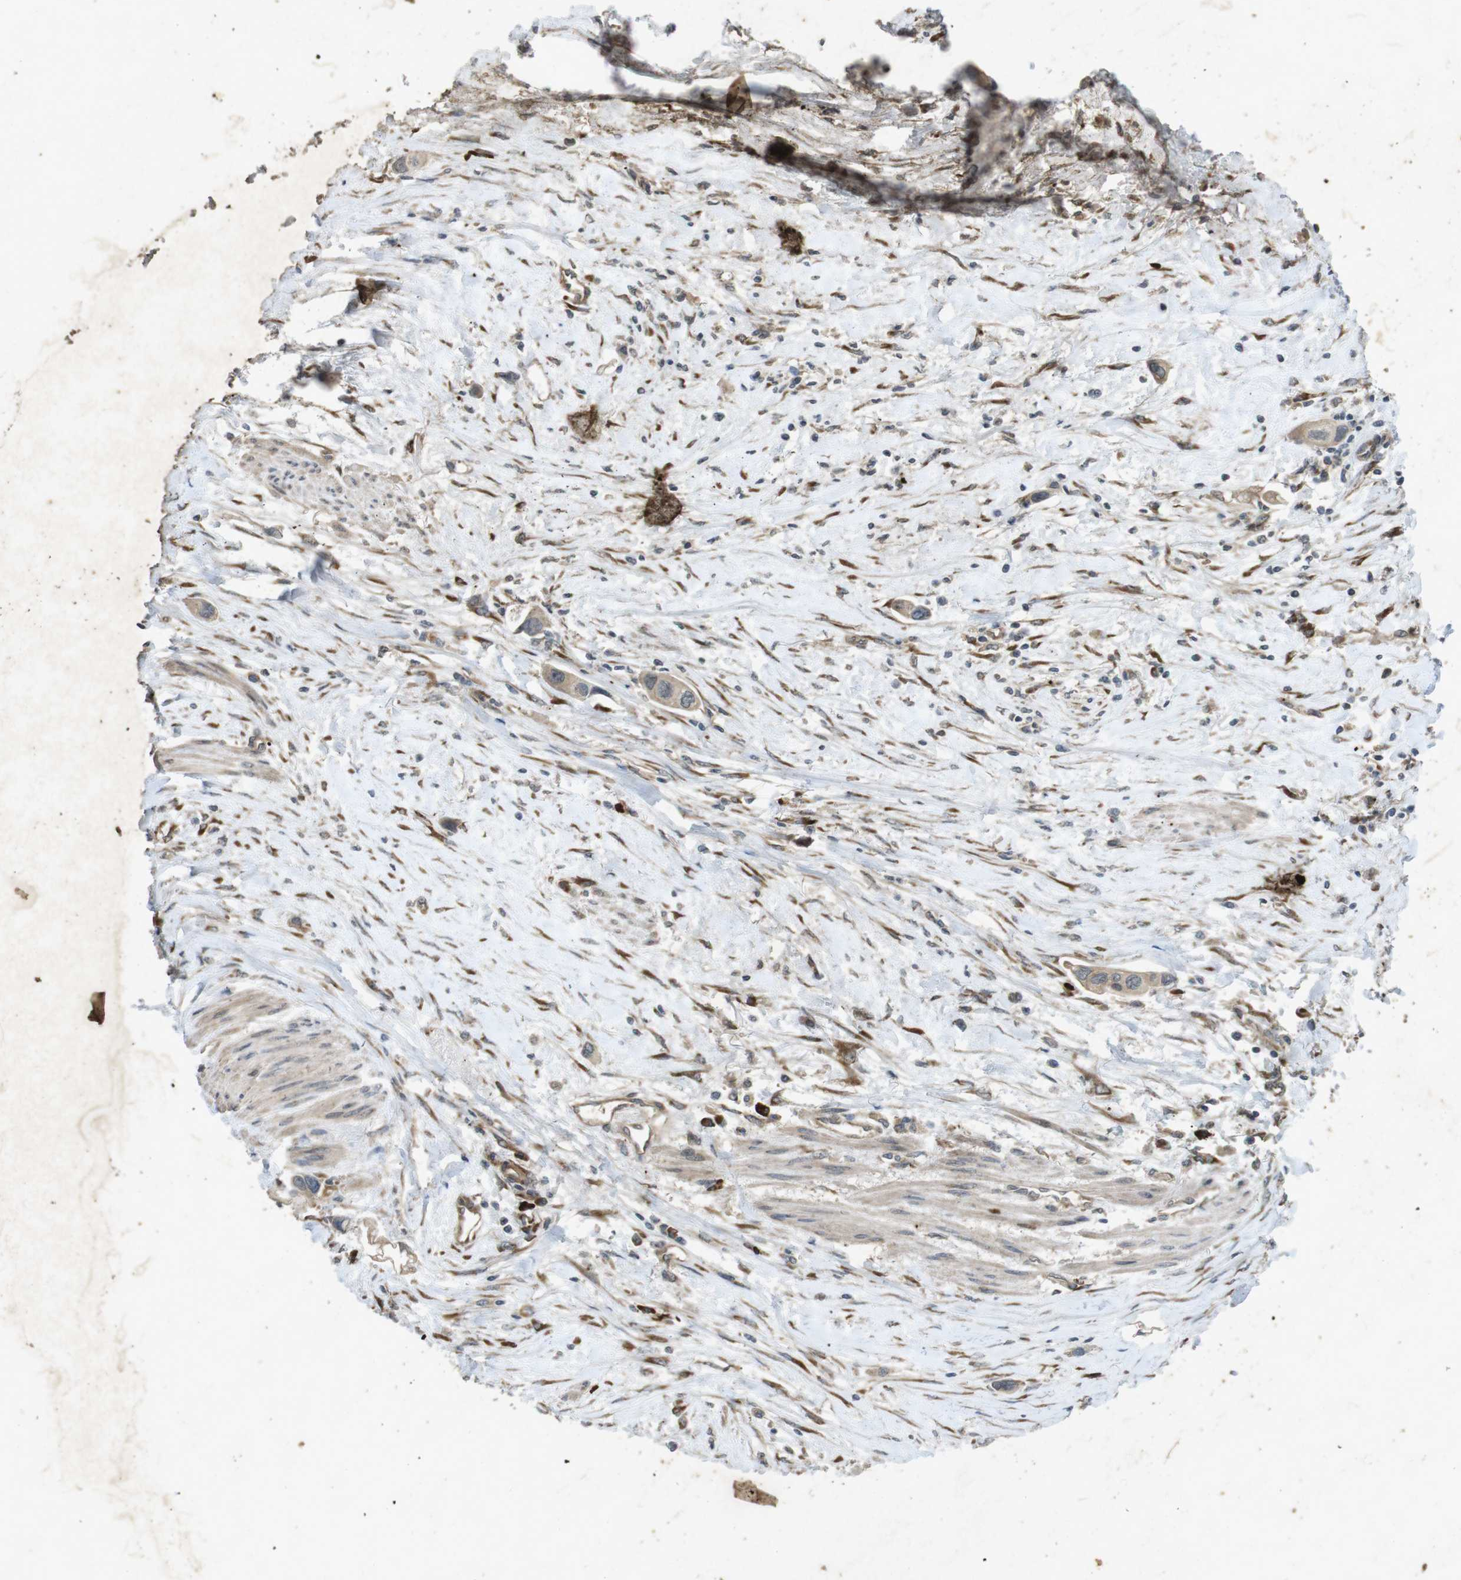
{"staining": {"intensity": "weak", "quantity": ">75%", "location": "cytoplasmic/membranous"}, "tissue": "urothelial cancer", "cell_type": "Tumor cells", "image_type": "cancer", "snomed": [{"axis": "morphology", "description": "Urothelial carcinoma, High grade"}, {"axis": "topography", "description": "Urinary bladder"}], "caption": "This histopathology image shows high-grade urothelial carcinoma stained with immunohistochemistry (IHC) to label a protein in brown. The cytoplasmic/membranous of tumor cells show weak positivity for the protein. Nuclei are counter-stained blue.", "gene": "FLCN", "patient": {"sex": "female", "age": 56}}